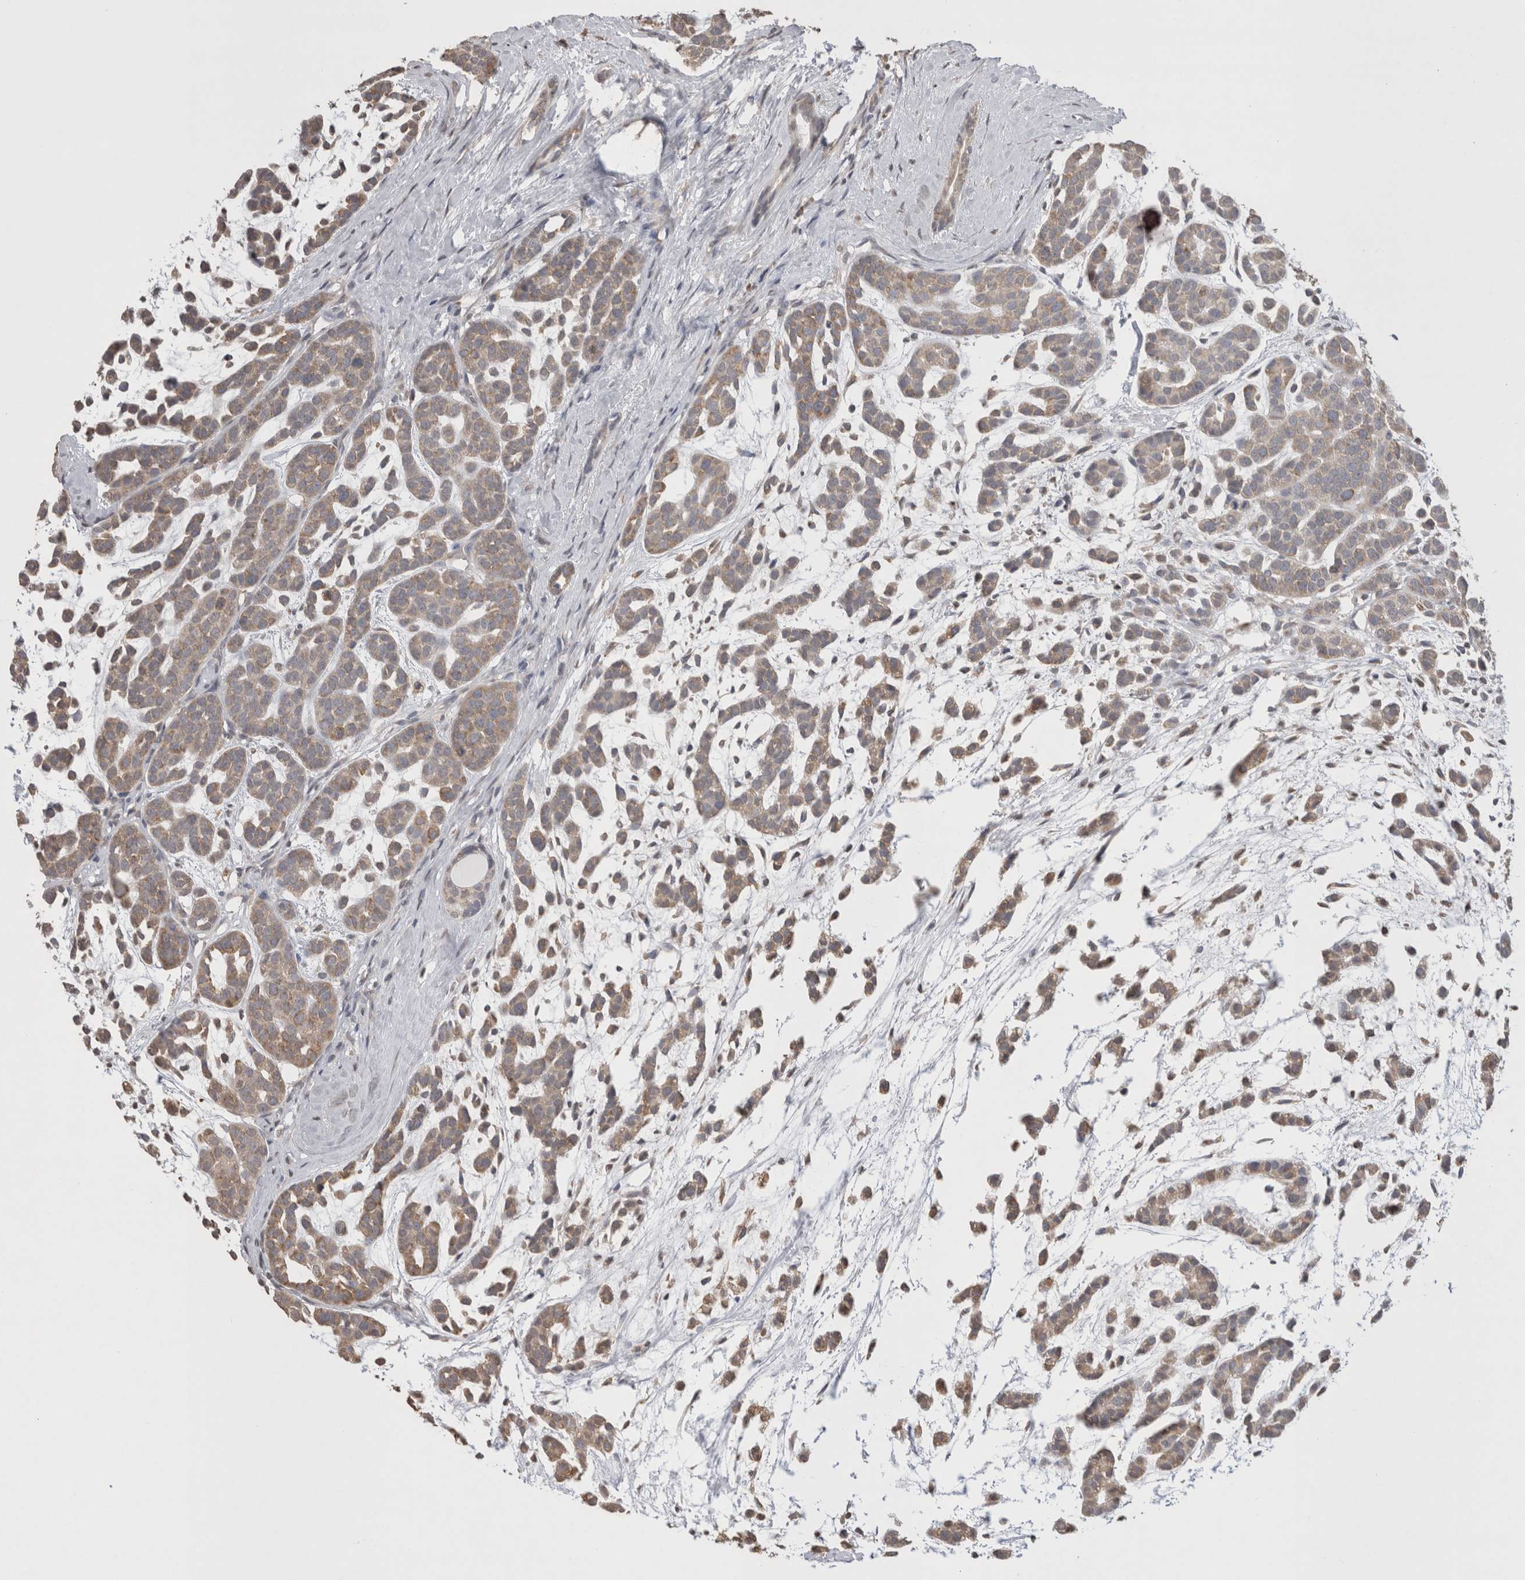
{"staining": {"intensity": "weak", "quantity": ">75%", "location": "cytoplasmic/membranous"}, "tissue": "head and neck cancer", "cell_type": "Tumor cells", "image_type": "cancer", "snomed": [{"axis": "morphology", "description": "Adenocarcinoma, NOS"}, {"axis": "morphology", "description": "Adenoma, NOS"}, {"axis": "topography", "description": "Head-Neck"}], "caption": "High-power microscopy captured an immunohistochemistry (IHC) image of adenocarcinoma (head and neck), revealing weak cytoplasmic/membranous expression in approximately >75% of tumor cells.", "gene": "NOMO1", "patient": {"sex": "female", "age": 55}}